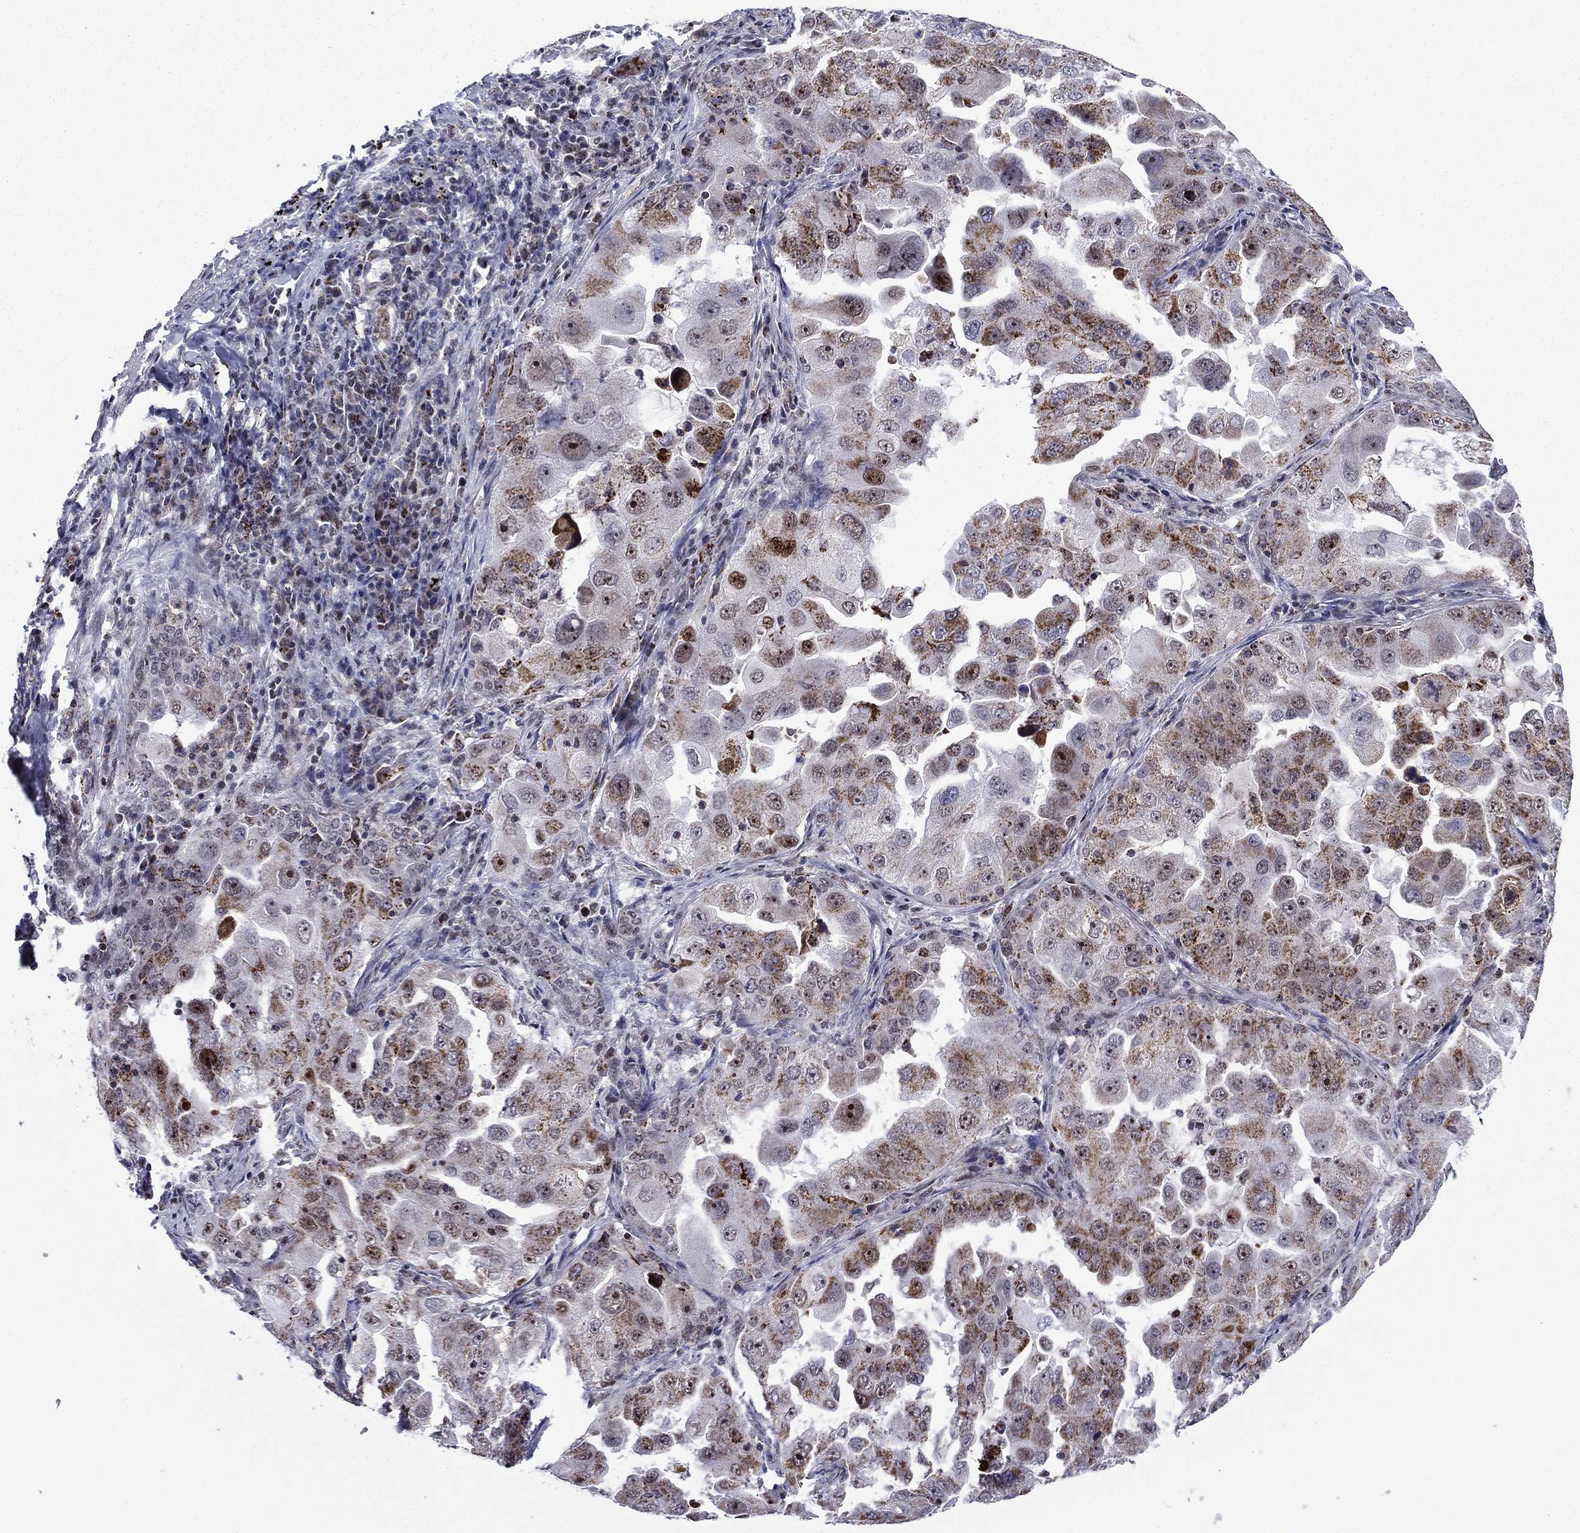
{"staining": {"intensity": "strong", "quantity": "<25%", "location": "cytoplasmic/membranous"}, "tissue": "lung cancer", "cell_type": "Tumor cells", "image_type": "cancer", "snomed": [{"axis": "morphology", "description": "Adenocarcinoma, NOS"}, {"axis": "topography", "description": "Lung"}], "caption": "Lung adenocarcinoma stained with a brown dye reveals strong cytoplasmic/membranous positive staining in about <25% of tumor cells.", "gene": "SURF2", "patient": {"sex": "female", "age": 61}}